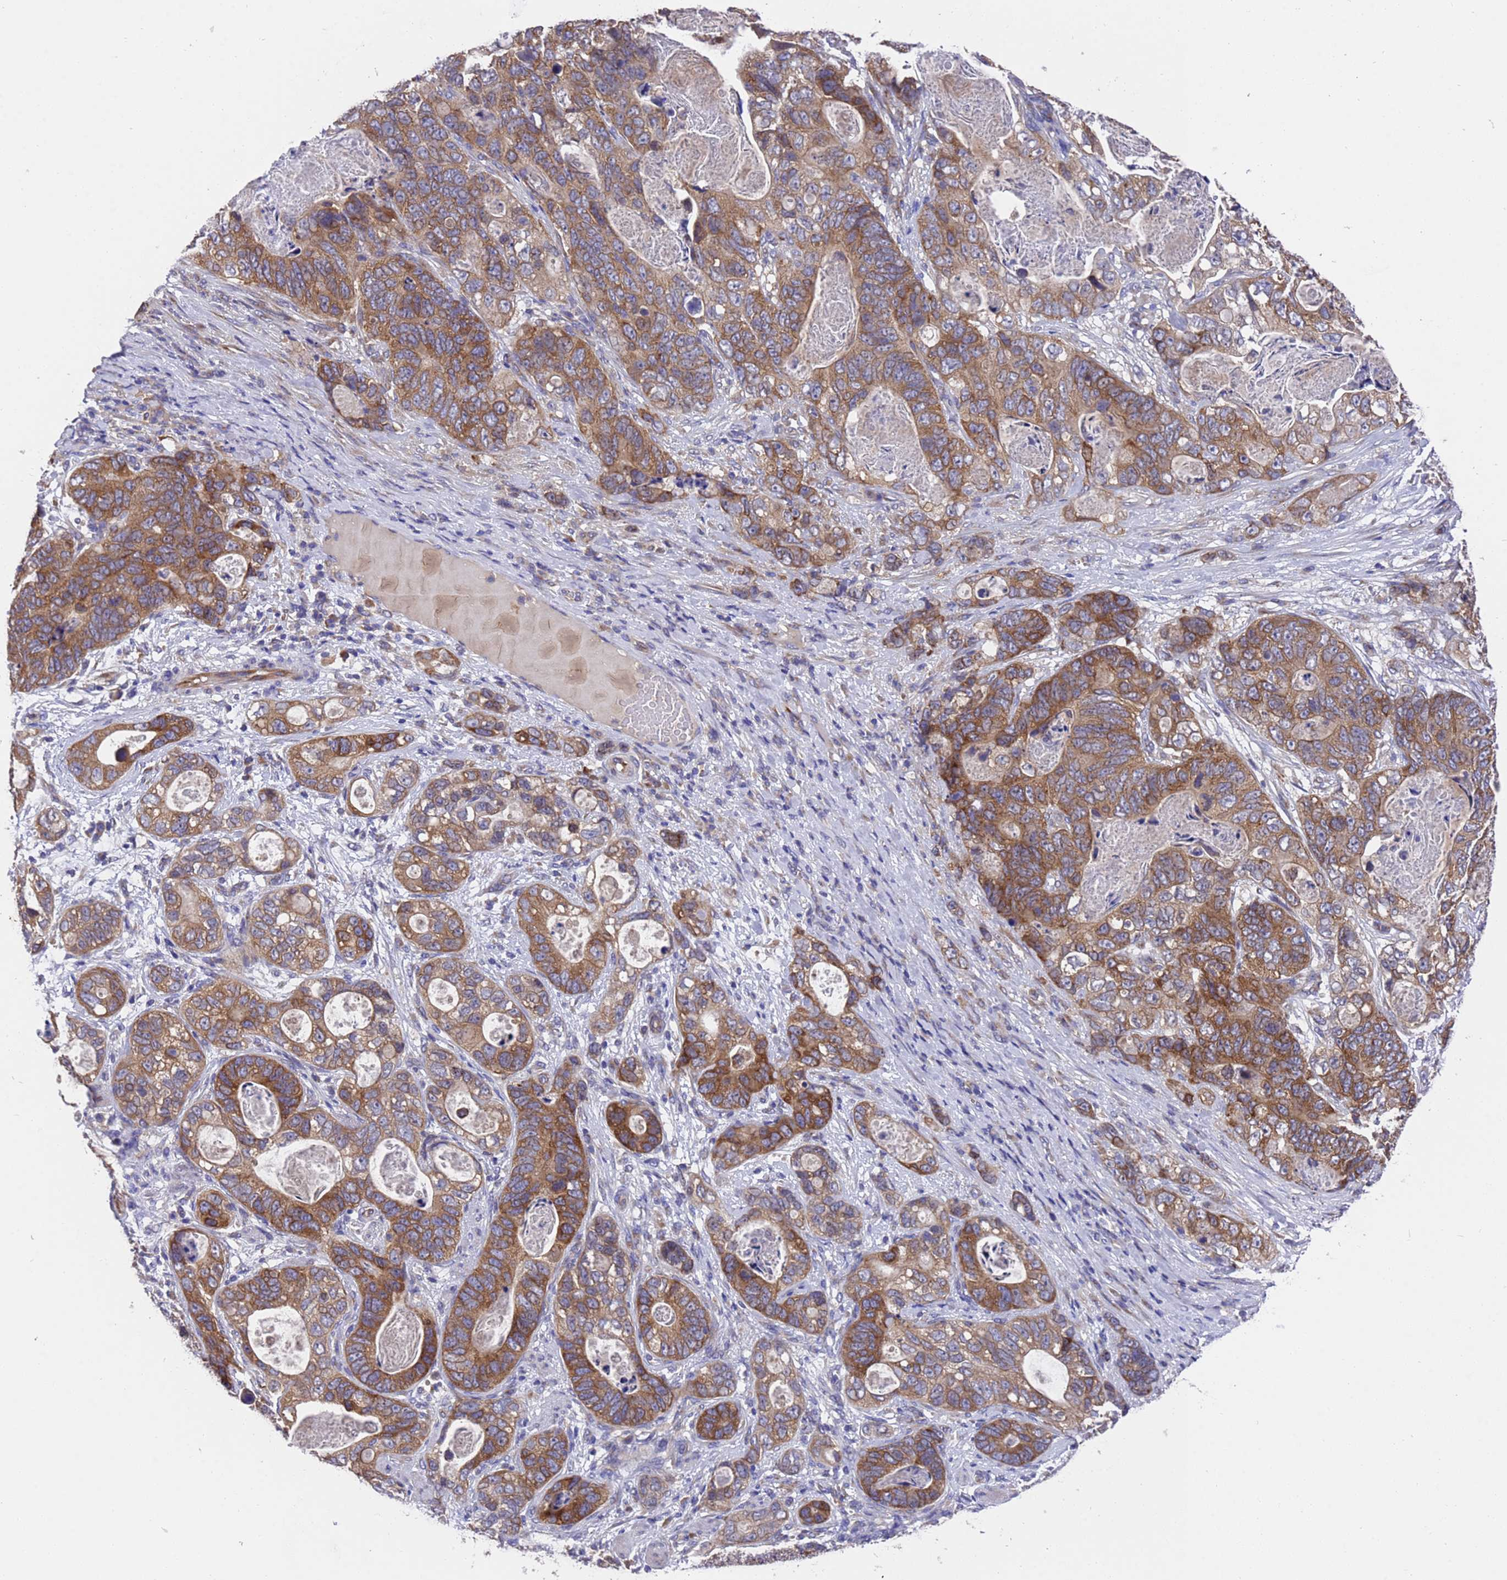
{"staining": {"intensity": "moderate", "quantity": ">75%", "location": "cytoplasmic/membranous"}, "tissue": "stomach cancer", "cell_type": "Tumor cells", "image_type": "cancer", "snomed": [{"axis": "morphology", "description": "Normal tissue, NOS"}, {"axis": "morphology", "description": "Adenocarcinoma, NOS"}, {"axis": "topography", "description": "Stomach"}], "caption": "A micrograph of human stomach cancer (adenocarcinoma) stained for a protein displays moderate cytoplasmic/membranous brown staining in tumor cells. (Brightfield microscopy of DAB IHC at high magnification).", "gene": "DCAF12L2", "patient": {"sex": "female", "age": 89}}